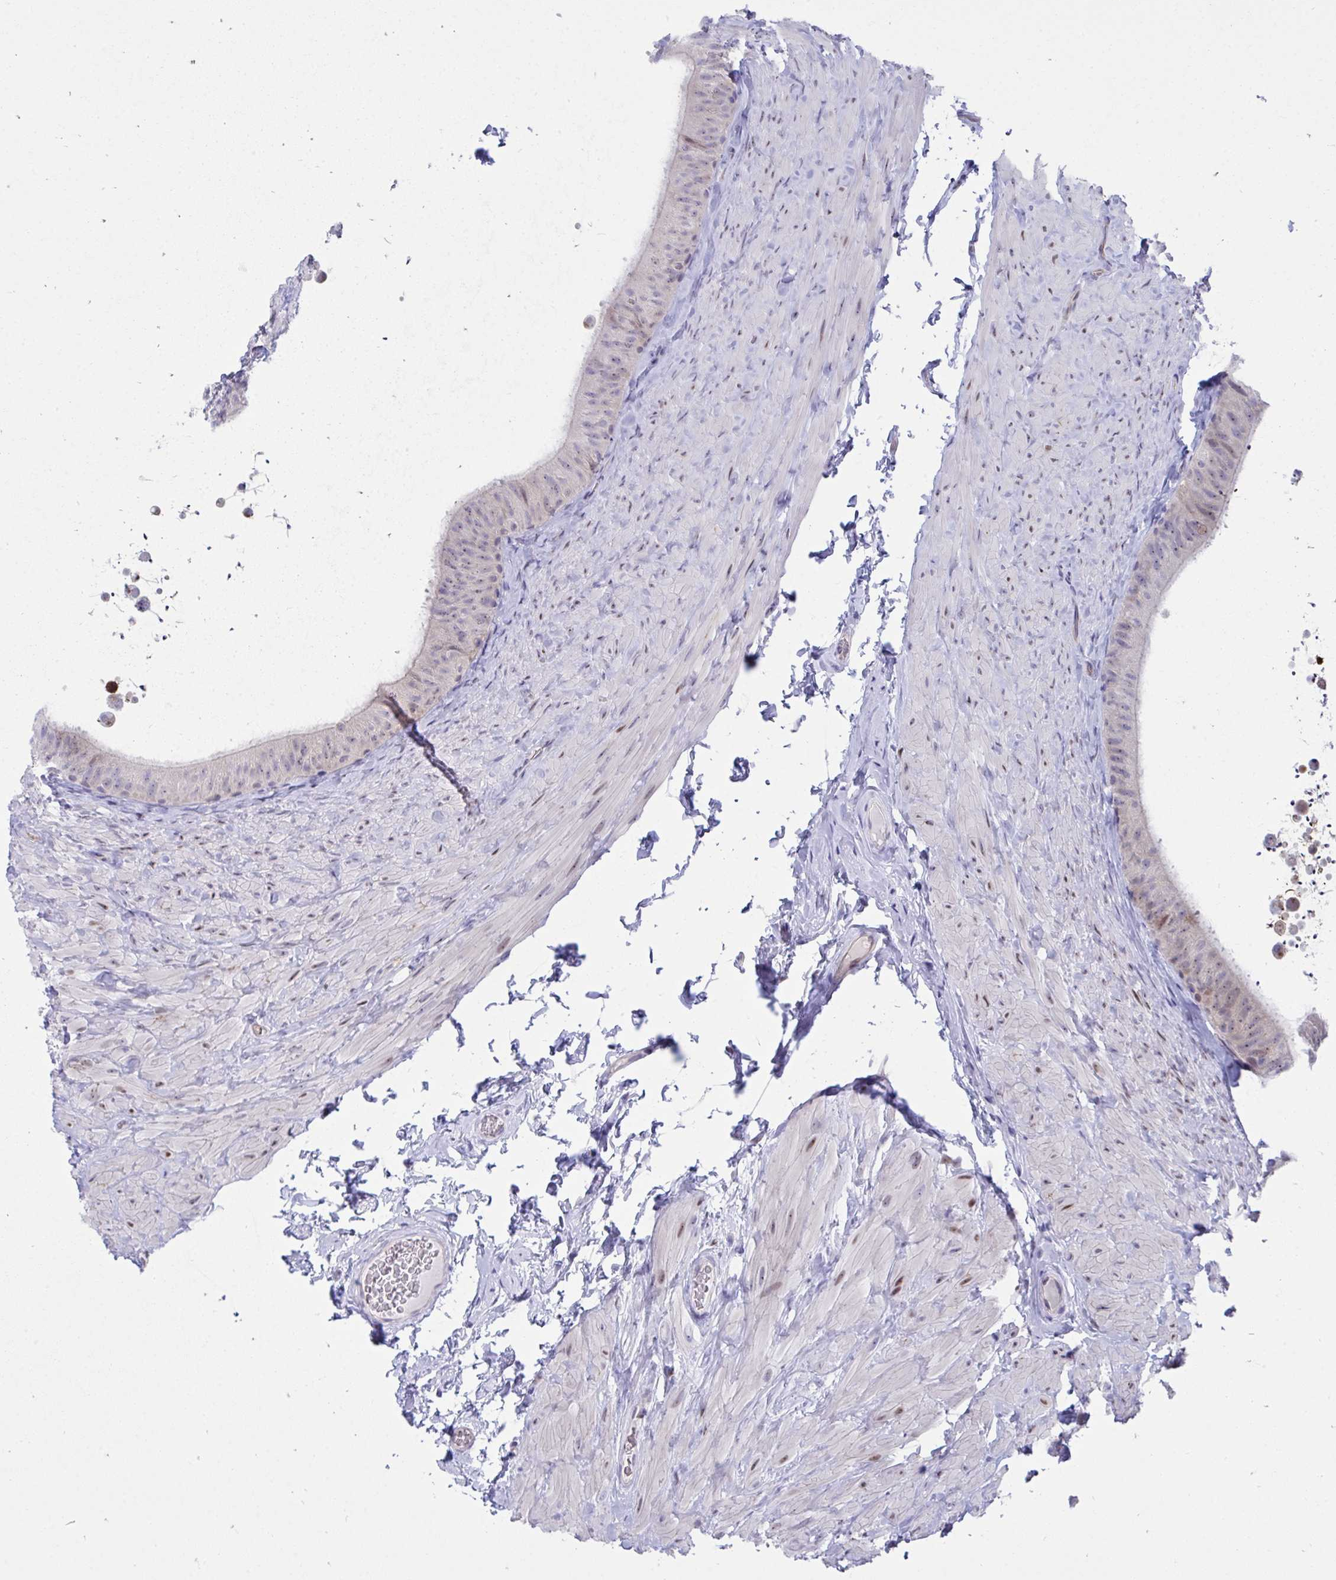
{"staining": {"intensity": "weak", "quantity": "25%-75%", "location": "nuclear"}, "tissue": "epididymis", "cell_type": "Glandular cells", "image_type": "normal", "snomed": [{"axis": "morphology", "description": "Normal tissue, NOS"}, {"axis": "topography", "description": "Epididymis, spermatic cord, NOS"}, {"axis": "topography", "description": "Epididymis"}], "caption": "Weak nuclear protein expression is present in approximately 25%-75% of glandular cells in epididymis. The staining was performed using DAB (3,3'-diaminobenzidine) to visualize the protein expression in brown, while the nuclei were stained in blue with hematoxylin (Magnification: 20x).", "gene": "CENPQ", "patient": {"sex": "male", "age": 31}}